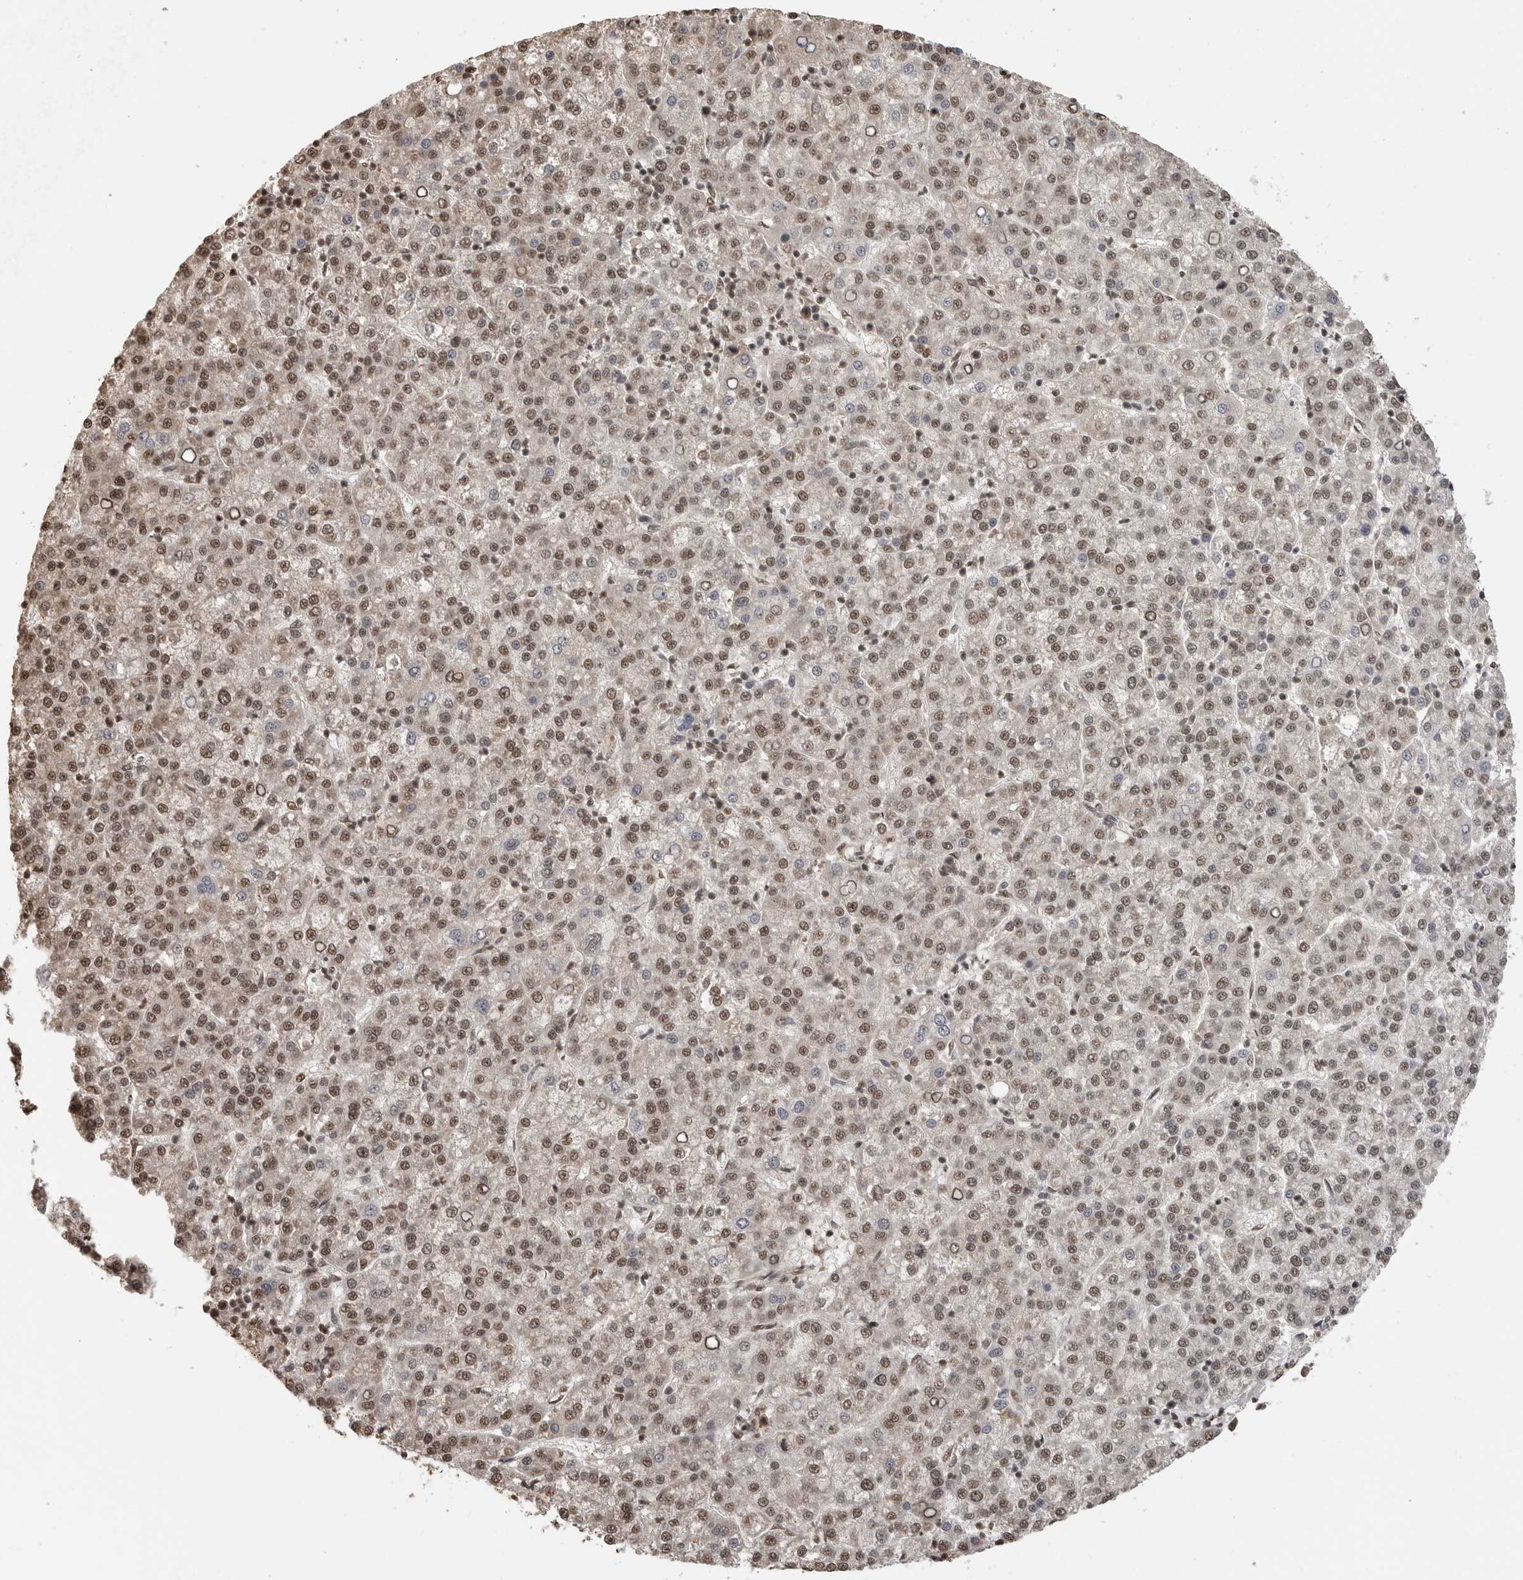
{"staining": {"intensity": "moderate", "quantity": ">75%", "location": "nuclear"}, "tissue": "liver cancer", "cell_type": "Tumor cells", "image_type": "cancer", "snomed": [{"axis": "morphology", "description": "Carcinoma, Hepatocellular, NOS"}, {"axis": "topography", "description": "Liver"}], "caption": "A high-resolution micrograph shows IHC staining of liver cancer, which demonstrates moderate nuclear expression in approximately >75% of tumor cells.", "gene": "CLOCK", "patient": {"sex": "female", "age": 58}}